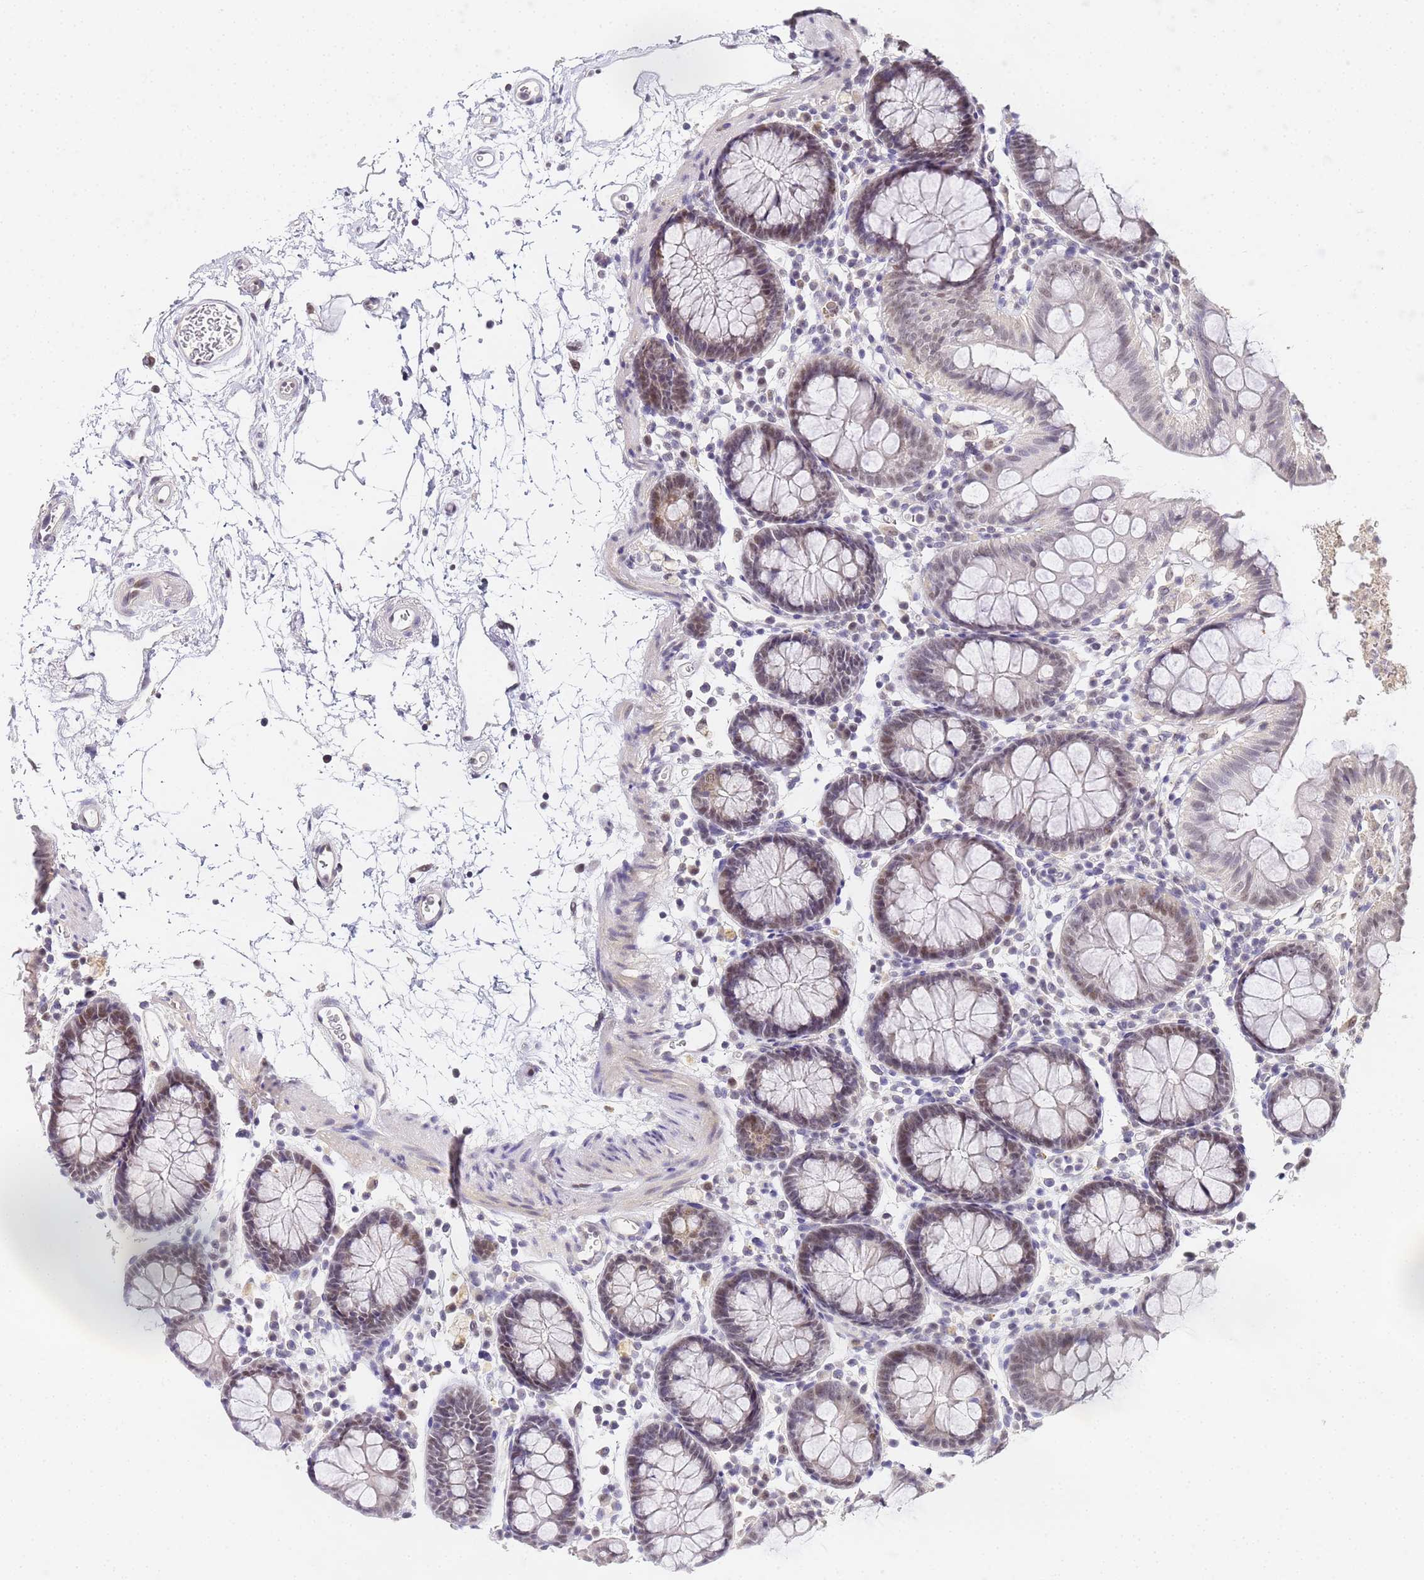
{"staining": {"intensity": "weak", "quantity": "<25%", "location": "nuclear"}, "tissue": "colon", "cell_type": "Endothelial cells", "image_type": "normal", "snomed": [{"axis": "morphology", "description": "Normal tissue, NOS"}, {"axis": "topography", "description": "Colon"}], "caption": "Endothelial cells show no significant expression in normal colon. Brightfield microscopy of immunohistochemistry (IHC) stained with DAB (brown) and hematoxylin (blue), captured at high magnification.", "gene": "LSM3", "patient": {"sex": "male", "age": 75}}